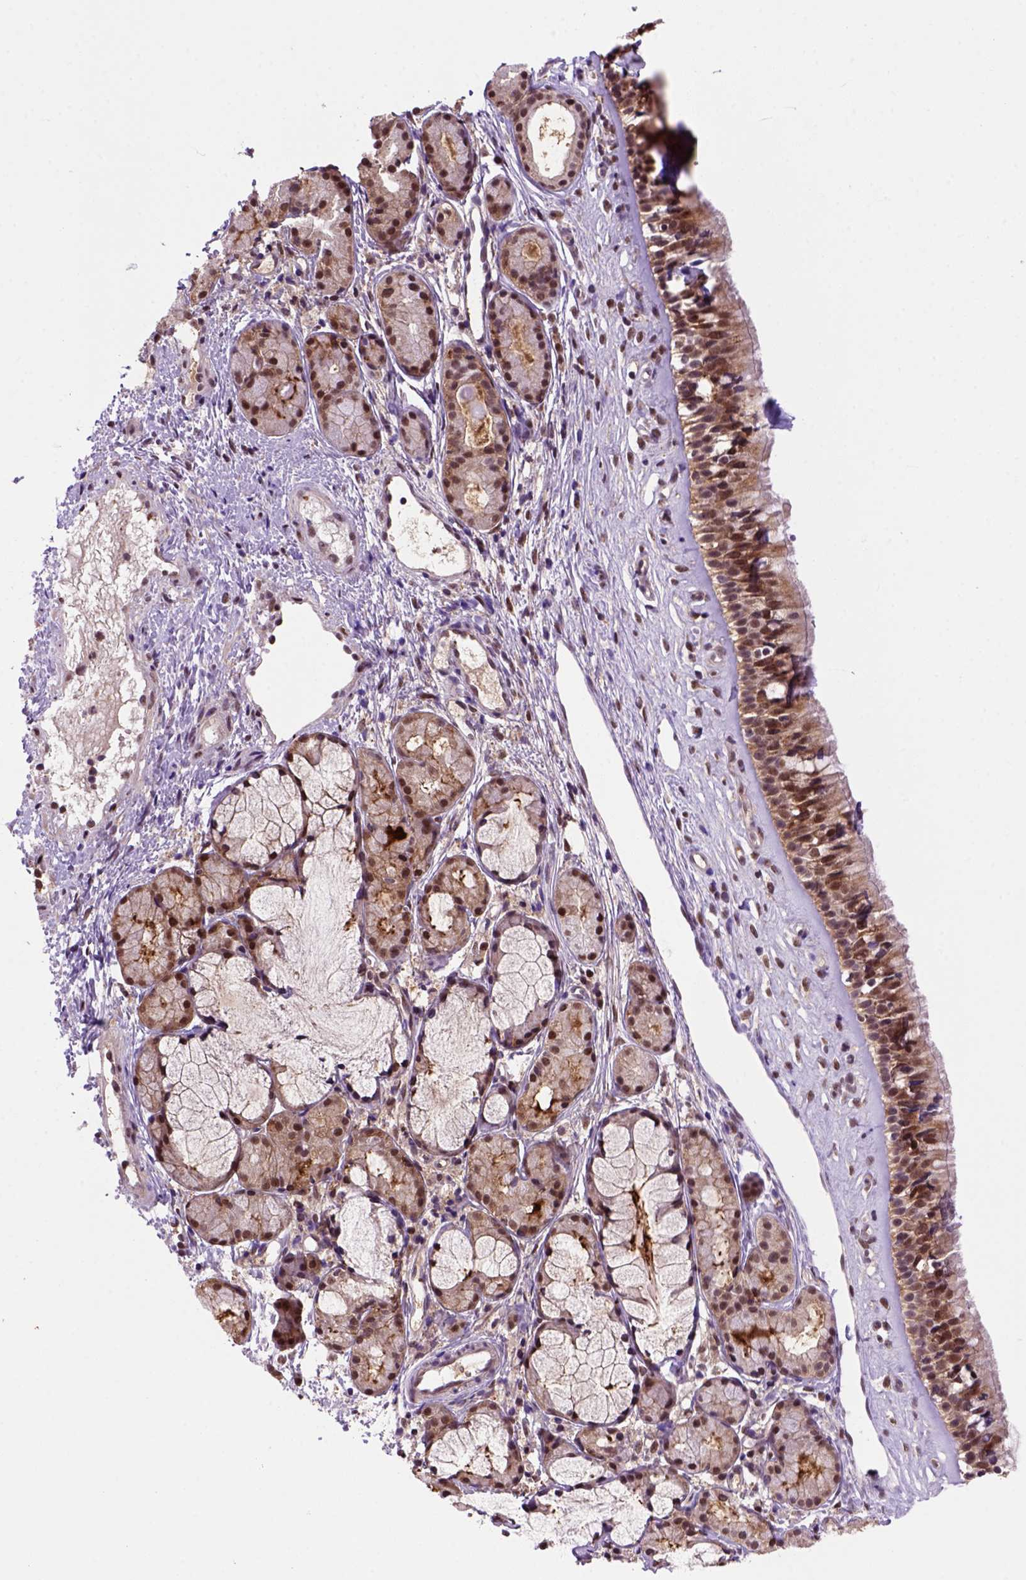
{"staining": {"intensity": "moderate", "quantity": ">75%", "location": "cytoplasmic/membranous,nuclear"}, "tissue": "nasopharynx", "cell_type": "Respiratory epithelial cells", "image_type": "normal", "snomed": [{"axis": "morphology", "description": "Normal tissue, NOS"}, {"axis": "topography", "description": "Nasopharynx"}], "caption": "Protein staining reveals moderate cytoplasmic/membranous,nuclear positivity in approximately >75% of respiratory epithelial cells in benign nasopharynx.", "gene": "PSMC2", "patient": {"sex": "female", "age": 52}}